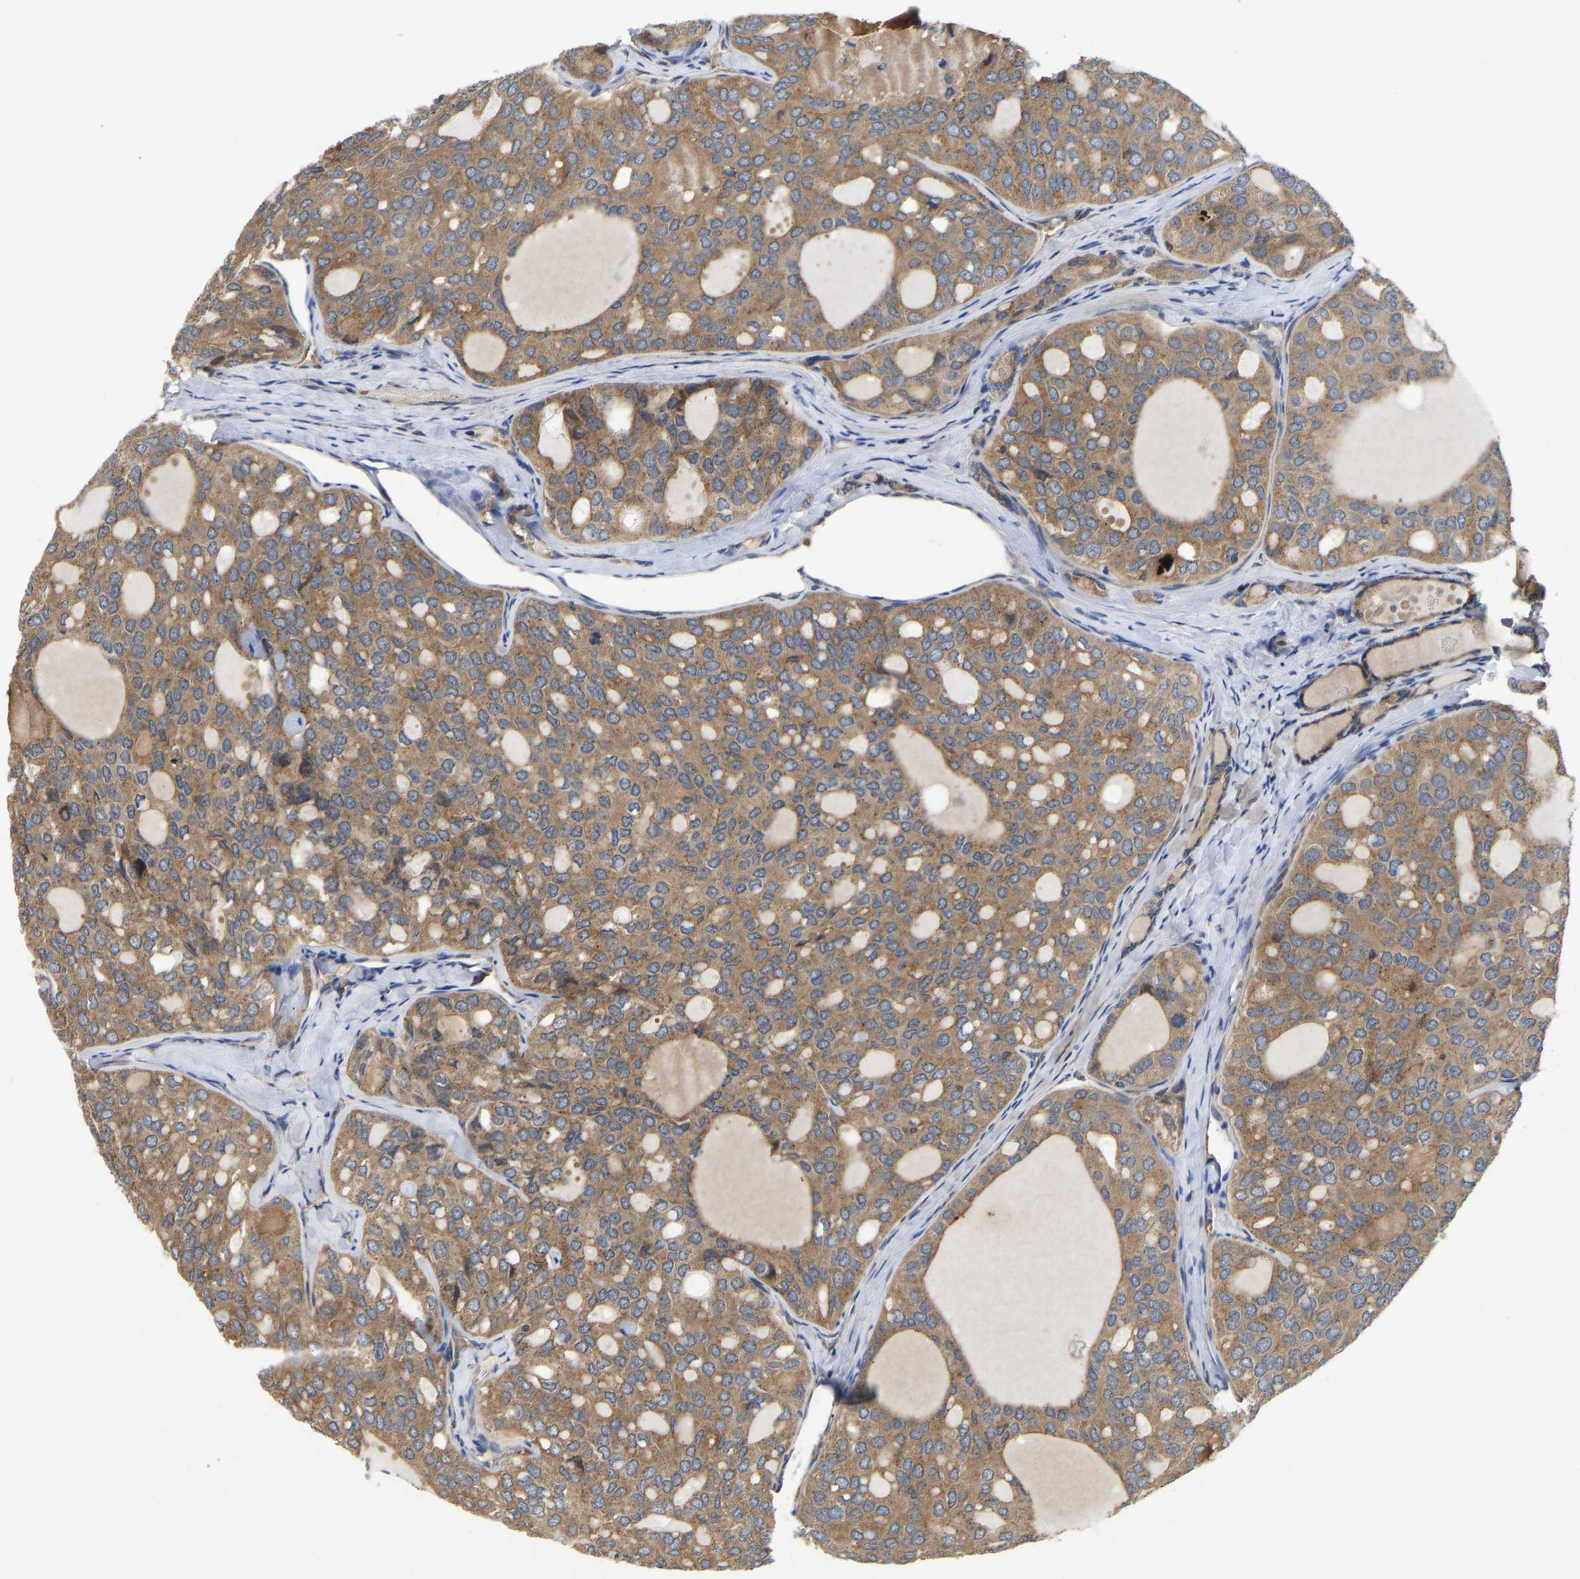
{"staining": {"intensity": "moderate", "quantity": ">75%", "location": "cytoplasmic/membranous"}, "tissue": "thyroid cancer", "cell_type": "Tumor cells", "image_type": "cancer", "snomed": [{"axis": "morphology", "description": "Follicular adenoma carcinoma, NOS"}, {"axis": "topography", "description": "Thyroid gland"}], "caption": "Immunohistochemical staining of human thyroid cancer (follicular adenoma carcinoma) reveals medium levels of moderate cytoplasmic/membranous expression in approximately >75% of tumor cells.", "gene": "FLNB", "patient": {"sex": "male", "age": 75}}